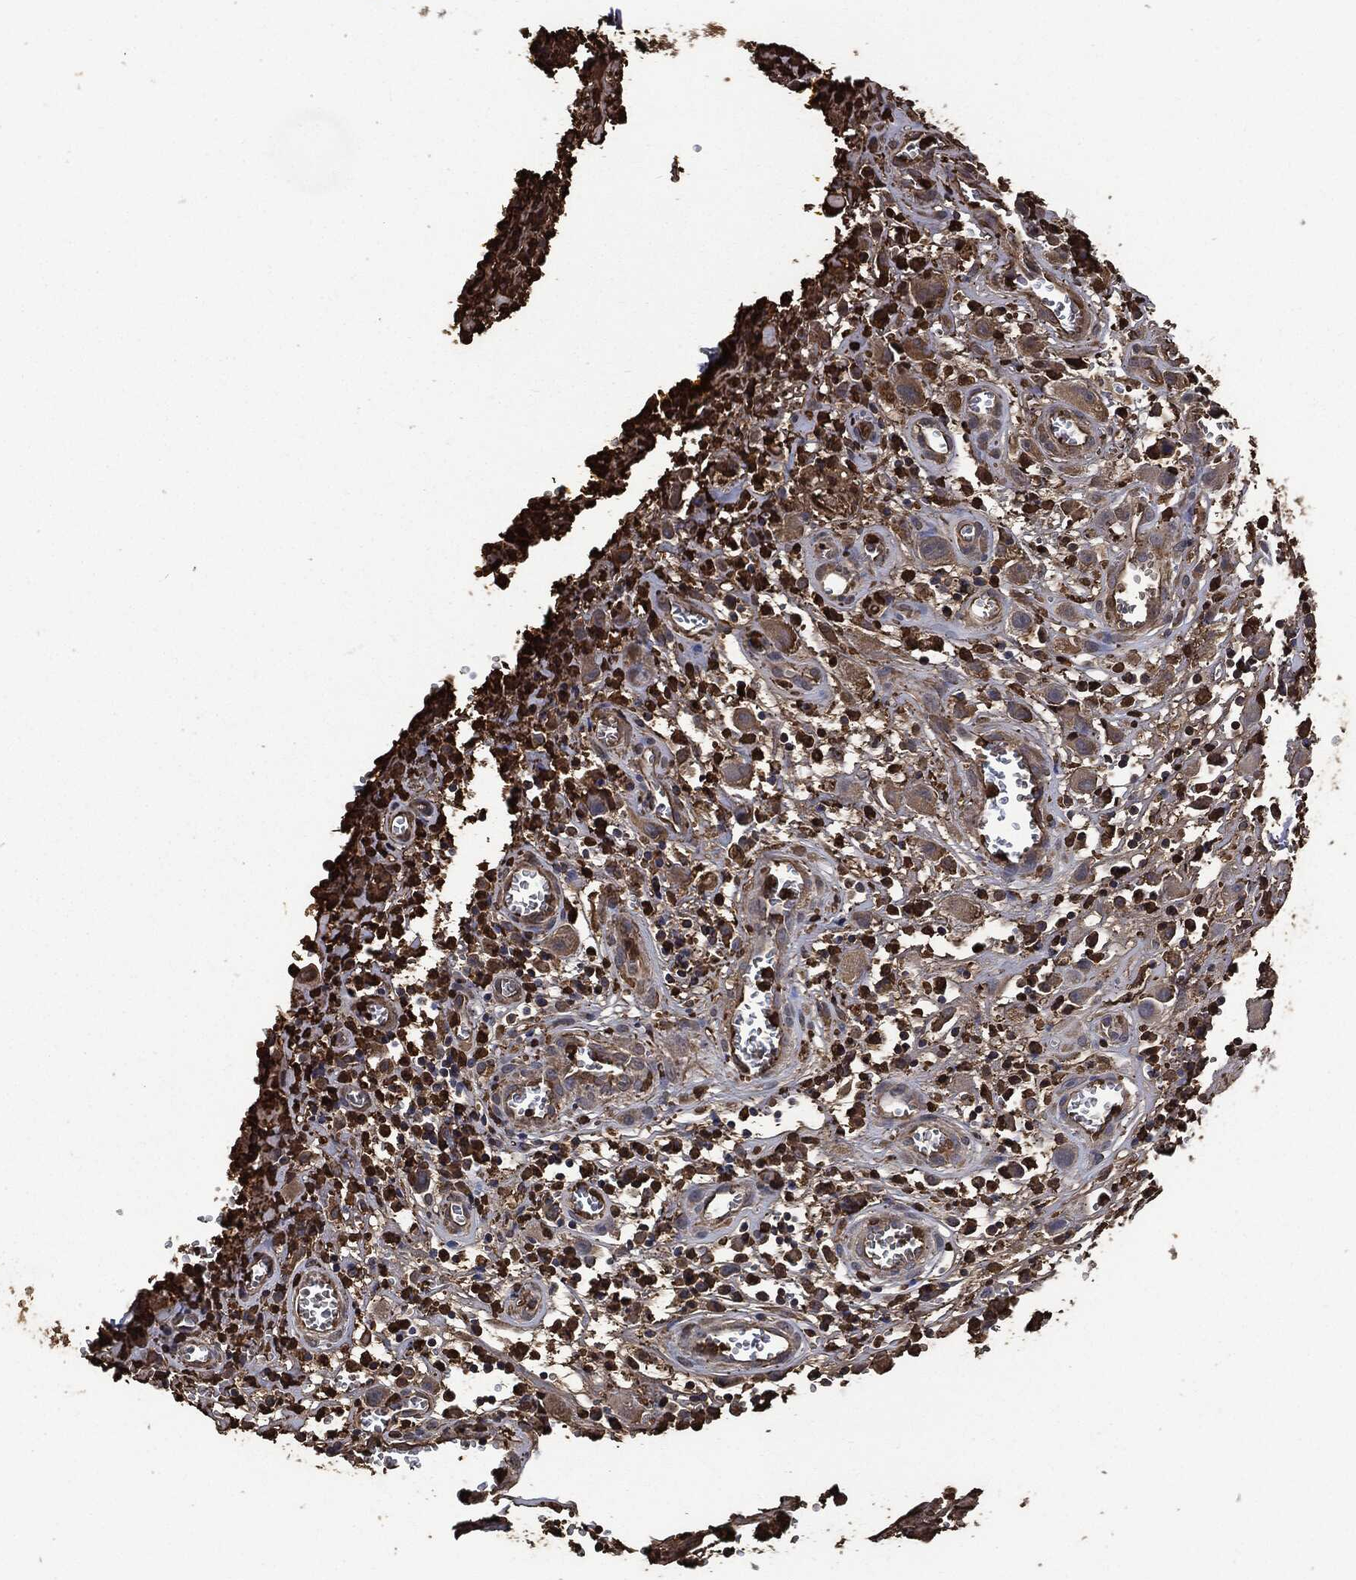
{"staining": {"intensity": "weak", "quantity": "25%-75%", "location": "cytoplasmic/membranous"}, "tissue": "head and neck cancer", "cell_type": "Tumor cells", "image_type": "cancer", "snomed": [{"axis": "morphology", "description": "Squamous cell carcinoma, NOS"}, {"axis": "morphology", "description": "Squamous cell carcinoma, metastatic, NOS"}, {"axis": "topography", "description": "Oral tissue"}, {"axis": "topography", "description": "Head-Neck"}], "caption": "Protein staining of head and neck cancer (squamous cell carcinoma) tissue shows weak cytoplasmic/membranous expression in about 25%-75% of tumor cells. (DAB IHC, brown staining for protein, blue staining for nuclei).", "gene": "S100A9", "patient": {"sex": "female", "age": 85}}